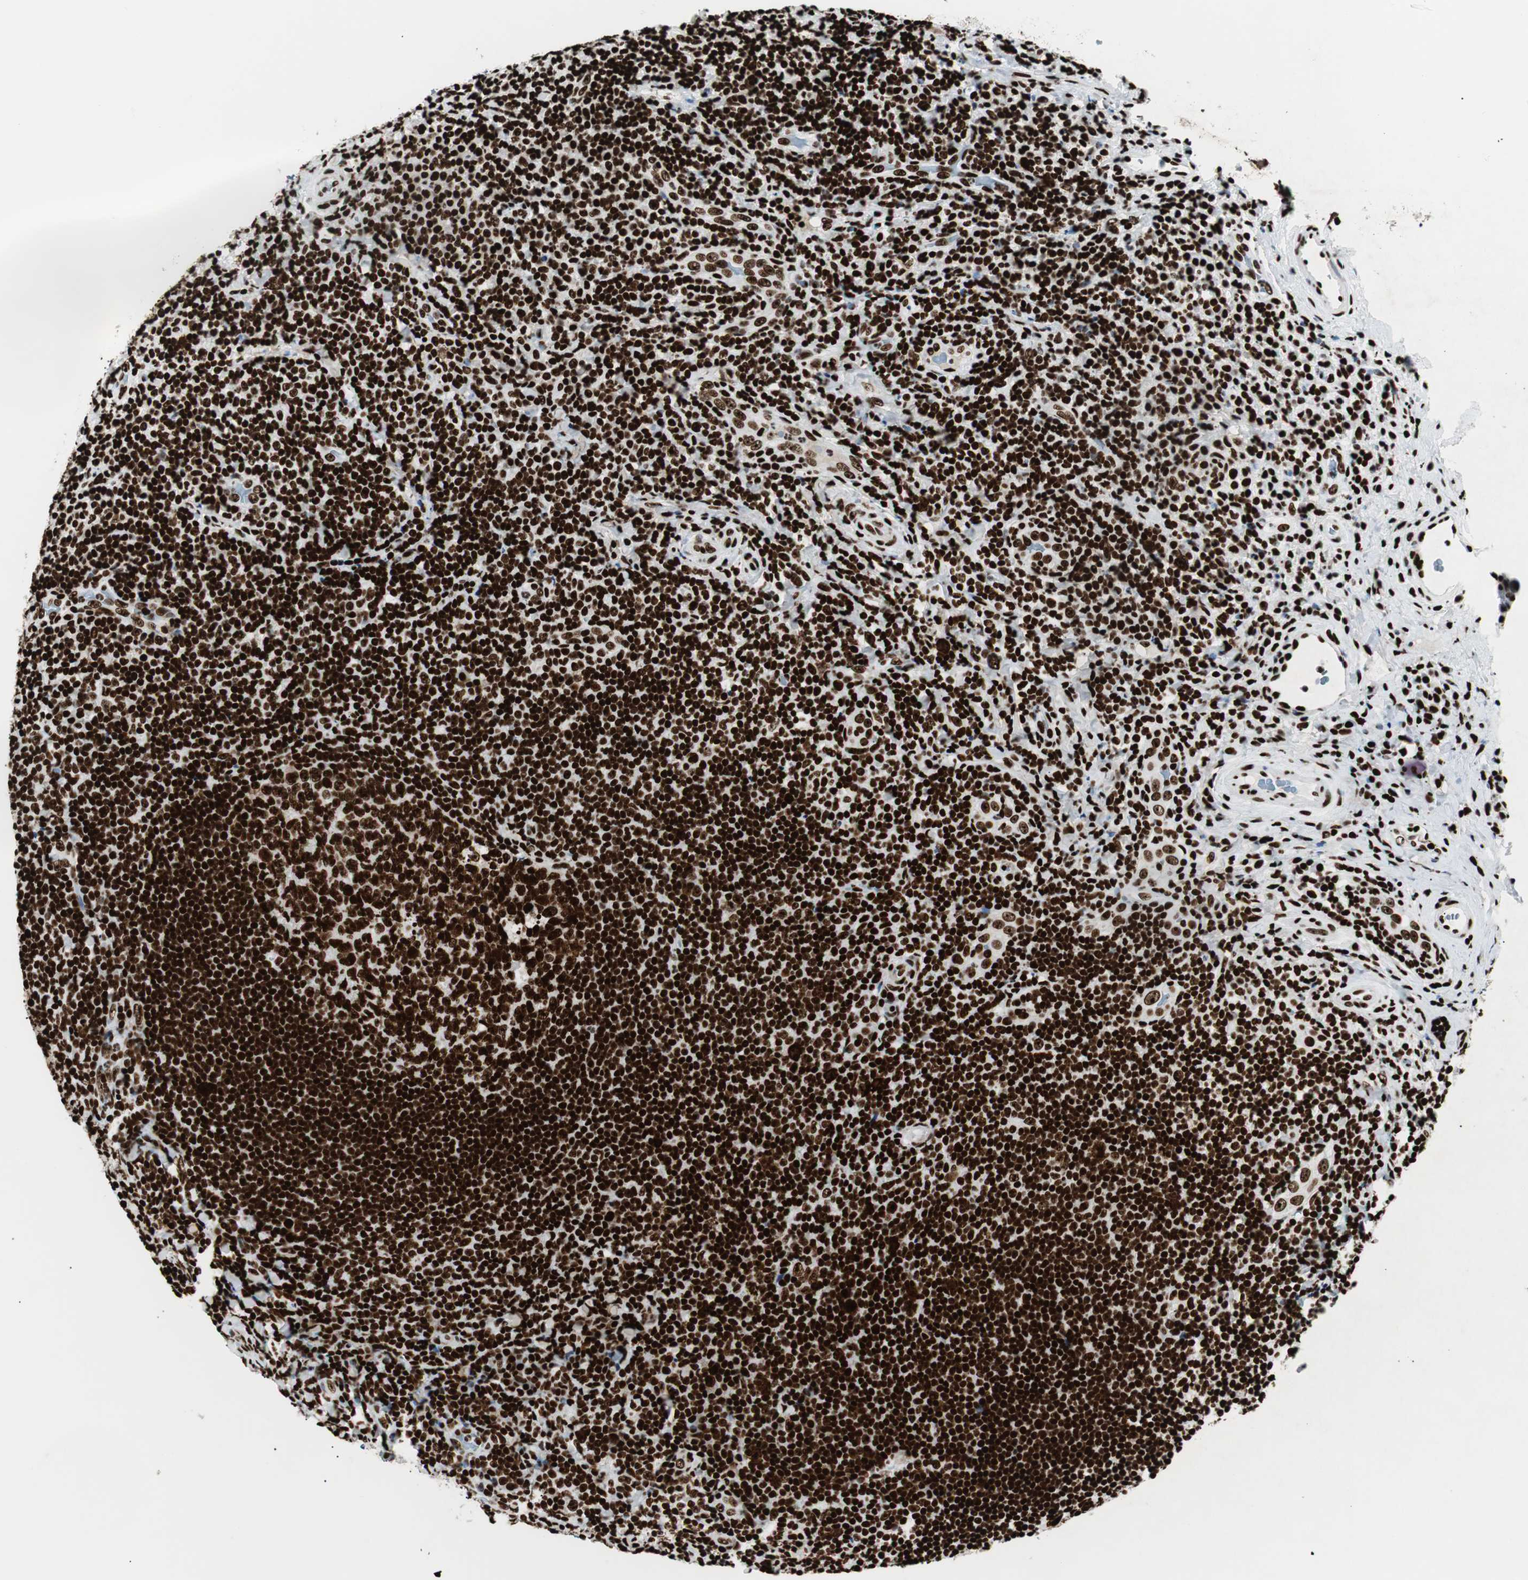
{"staining": {"intensity": "strong", "quantity": ">75%", "location": "nuclear"}, "tissue": "lymphoma", "cell_type": "Tumor cells", "image_type": "cancer", "snomed": [{"axis": "morphology", "description": "Malignant lymphoma, non-Hodgkin's type, High grade"}, {"axis": "topography", "description": "Tonsil"}], "caption": "Protein staining of lymphoma tissue exhibits strong nuclear positivity in about >75% of tumor cells. The protein of interest is stained brown, and the nuclei are stained in blue (DAB (3,3'-diaminobenzidine) IHC with brightfield microscopy, high magnification).", "gene": "NCL", "patient": {"sex": "female", "age": 36}}